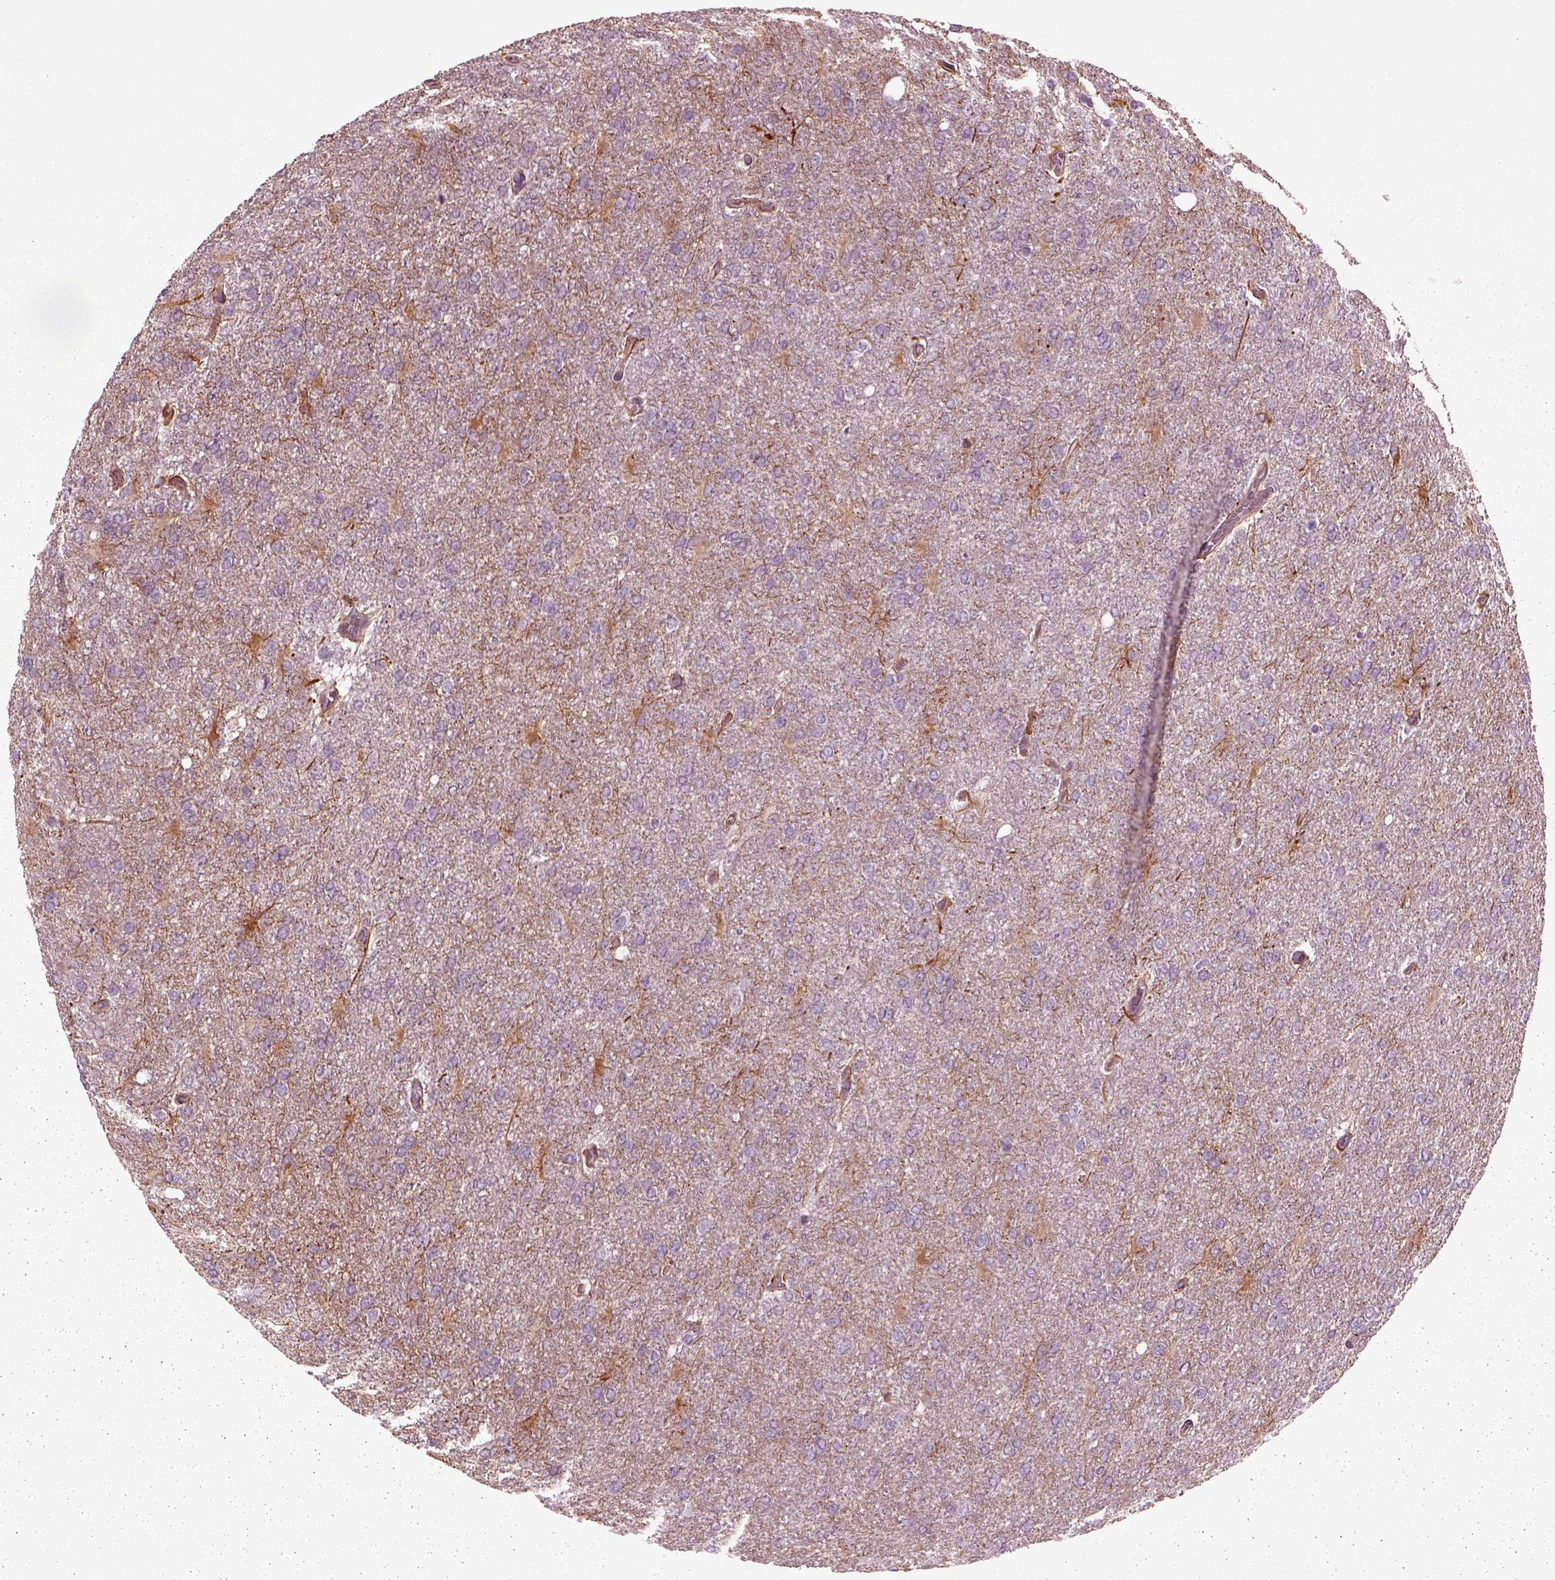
{"staining": {"intensity": "negative", "quantity": "none", "location": "none"}, "tissue": "glioma", "cell_type": "Tumor cells", "image_type": "cancer", "snomed": [{"axis": "morphology", "description": "Glioma, malignant, High grade"}, {"axis": "topography", "description": "Cerebral cortex"}], "caption": "This is an IHC photomicrograph of human glioma. There is no positivity in tumor cells.", "gene": "KIF6", "patient": {"sex": "male", "age": 70}}